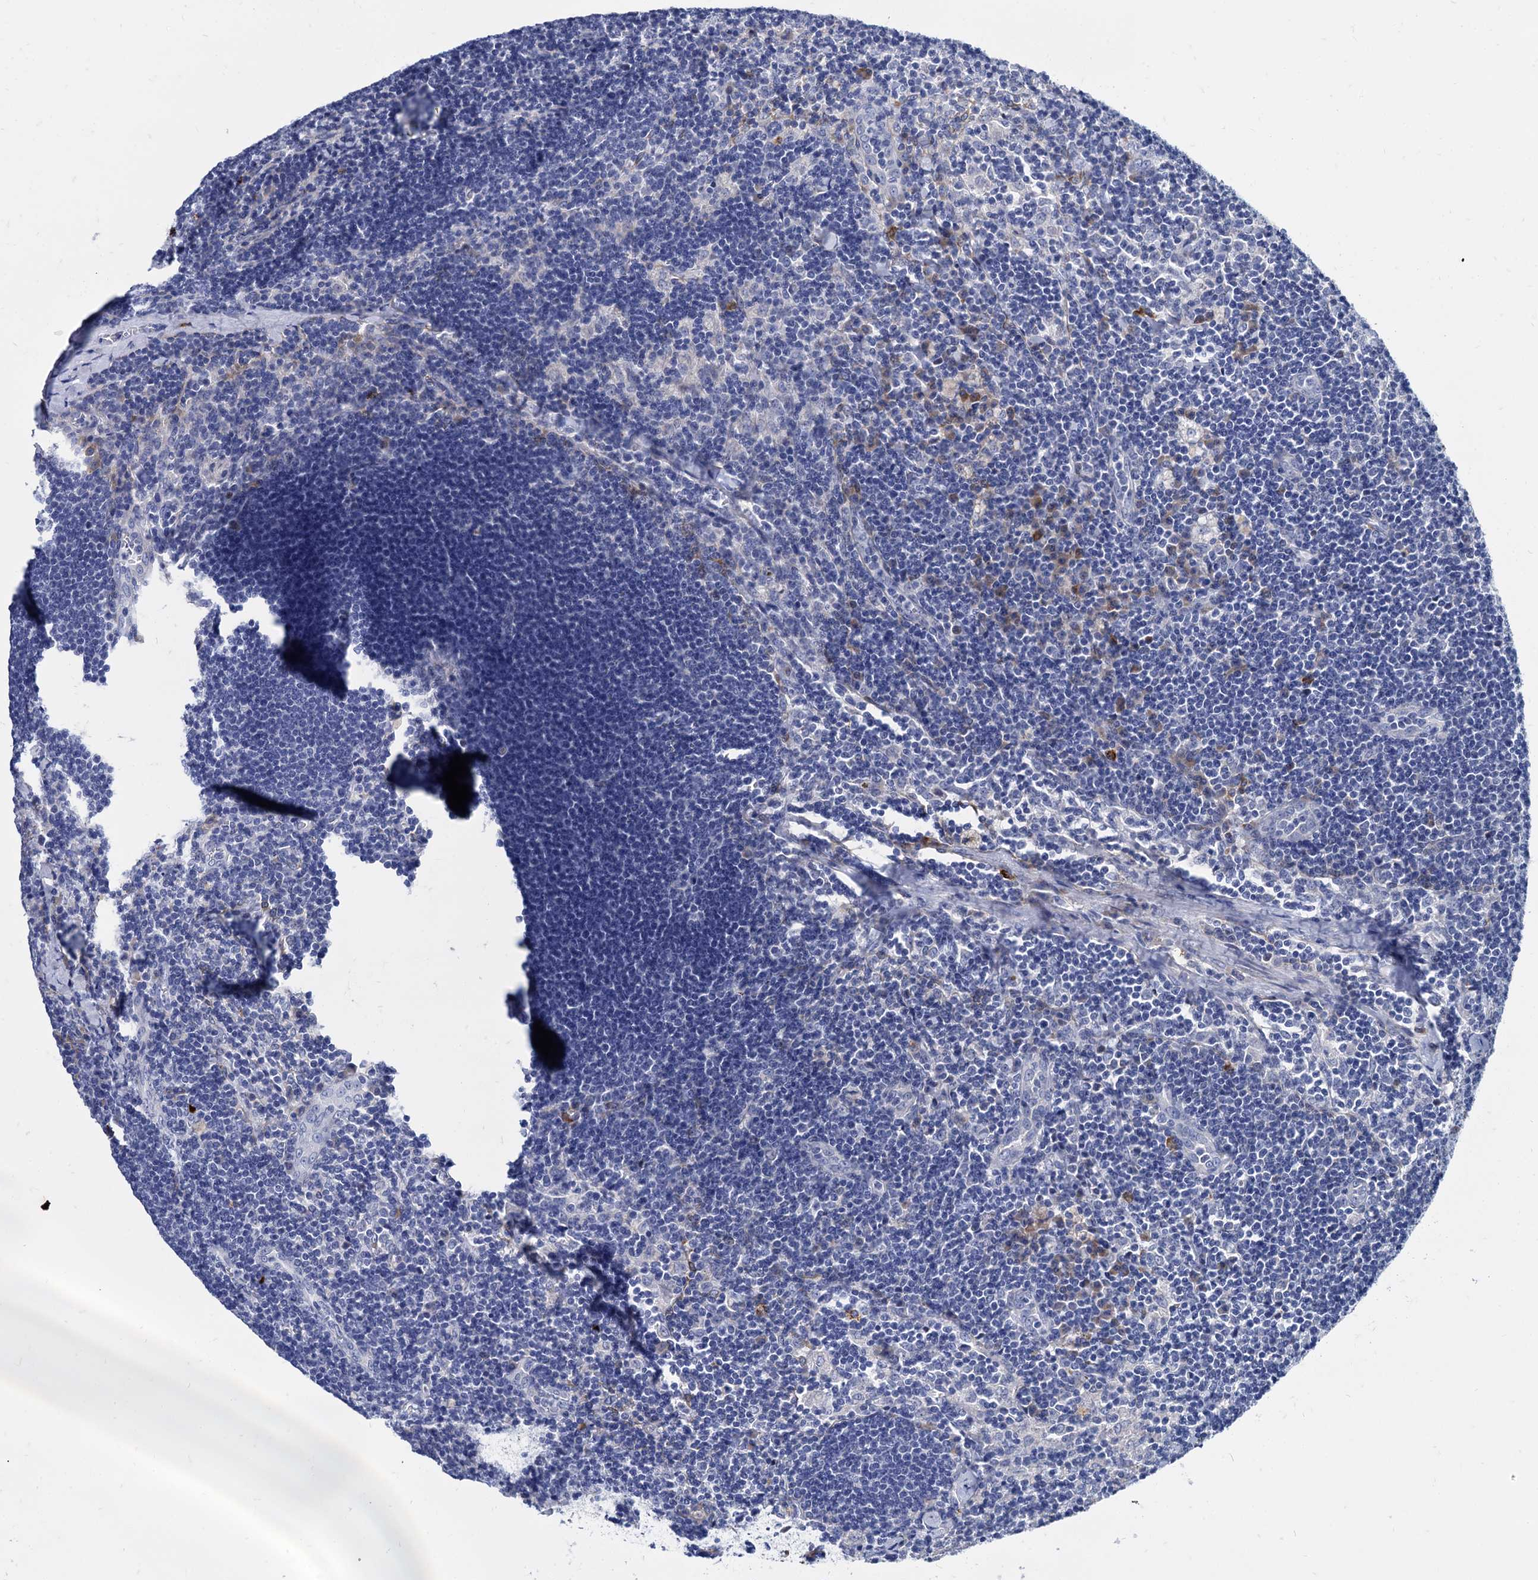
{"staining": {"intensity": "negative", "quantity": "none", "location": "none"}, "tissue": "lymph node", "cell_type": "Germinal center cells", "image_type": "normal", "snomed": [{"axis": "morphology", "description": "Normal tissue, NOS"}, {"axis": "topography", "description": "Lymph node"}], "caption": "The IHC image has no significant staining in germinal center cells of lymph node.", "gene": "FOXR2", "patient": {"sex": "male", "age": 24}}